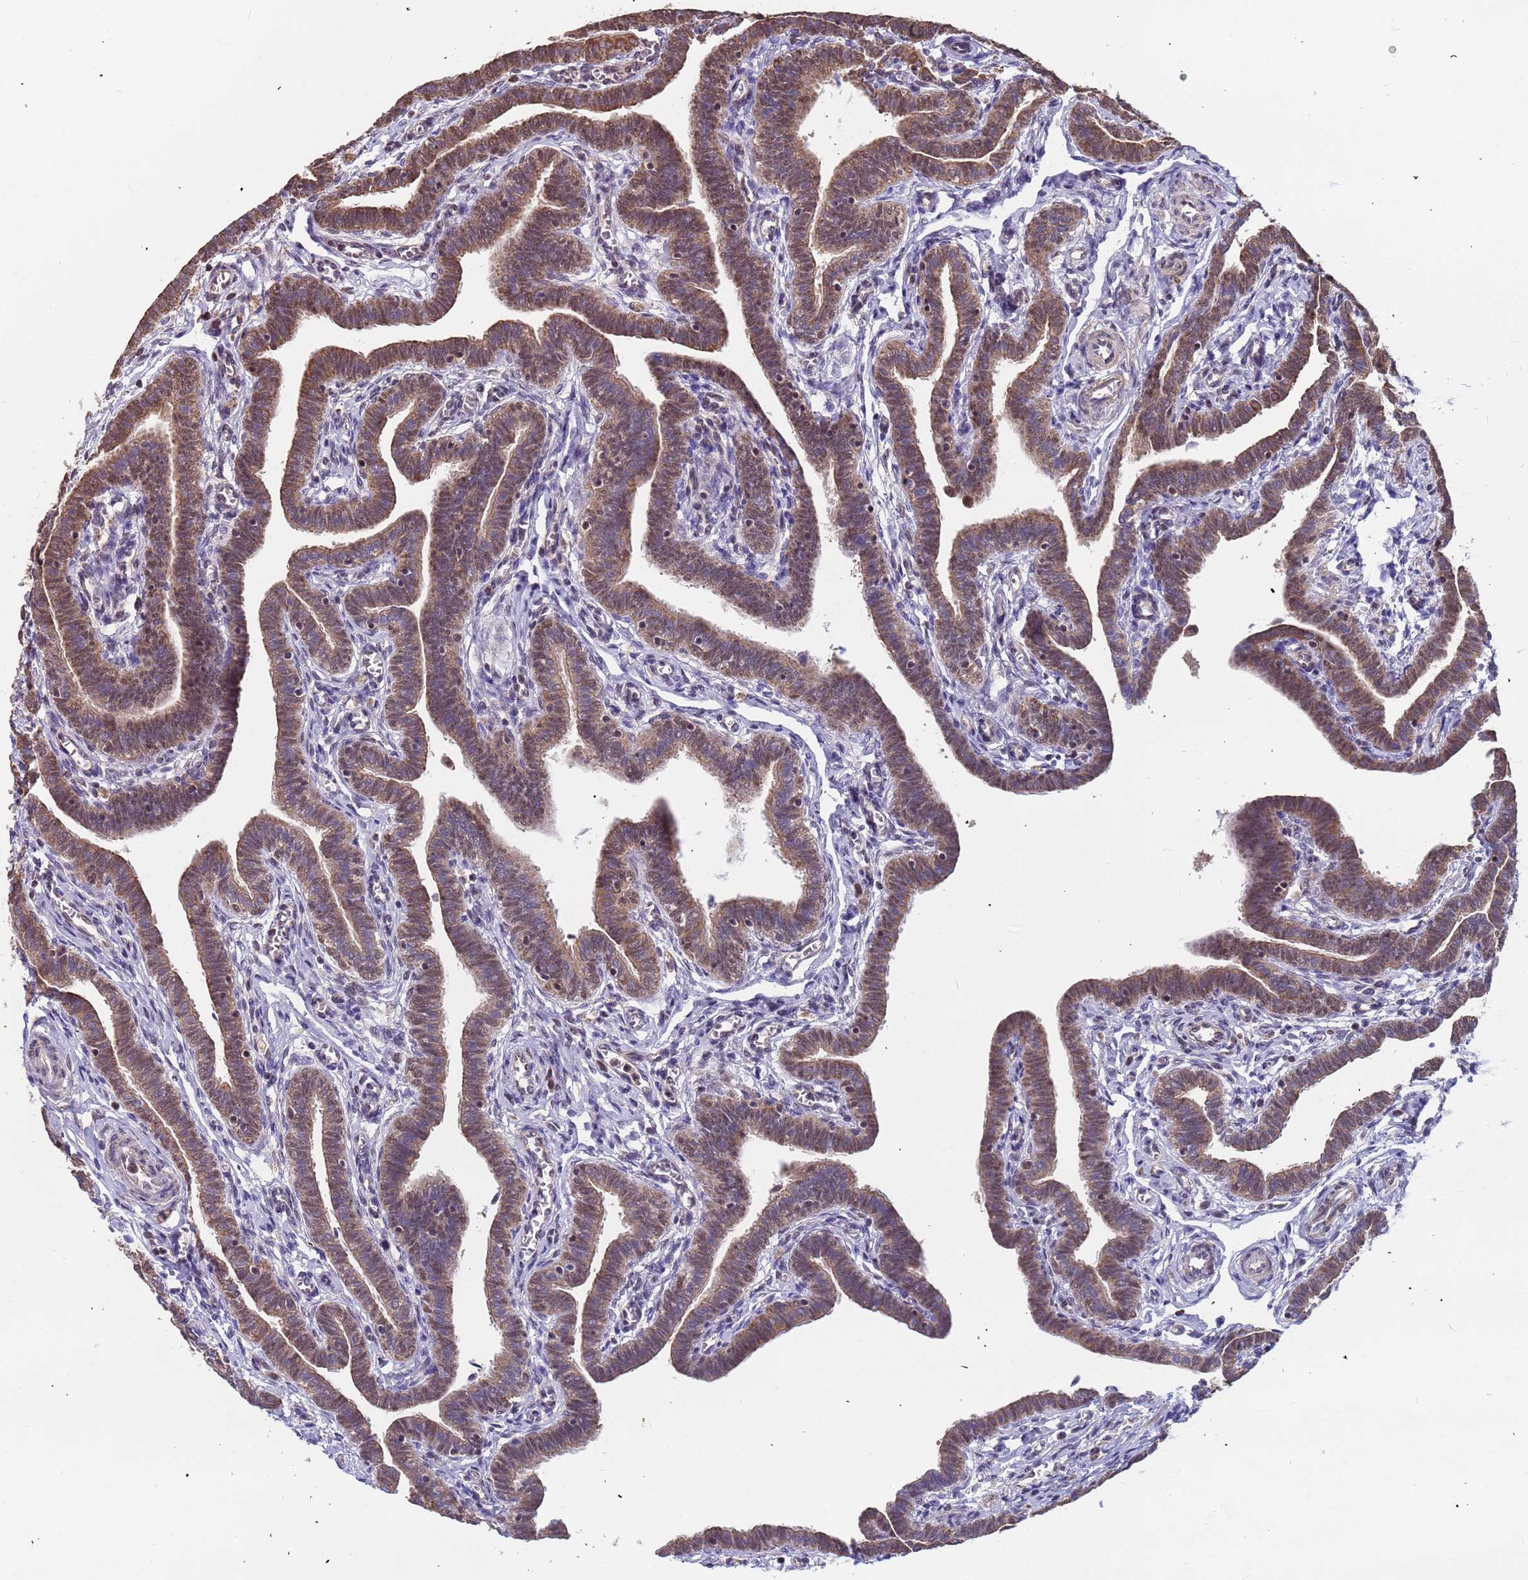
{"staining": {"intensity": "moderate", "quantity": ">75%", "location": "cytoplasmic/membranous,nuclear"}, "tissue": "fallopian tube", "cell_type": "Glandular cells", "image_type": "normal", "snomed": [{"axis": "morphology", "description": "Normal tissue, NOS"}, {"axis": "topography", "description": "Fallopian tube"}], "caption": "Protein staining exhibits moderate cytoplasmic/membranous,nuclear positivity in approximately >75% of glandular cells in unremarkable fallopian tube. The protein of interest is stained brown, and the nuclei are stained in blue (DAB (3,3'-diaminobenzidine) IHC with brightfield microscopy, high magnification).", "gene": "DENND2B", "patient": {"sex": "female", "age": 36}}